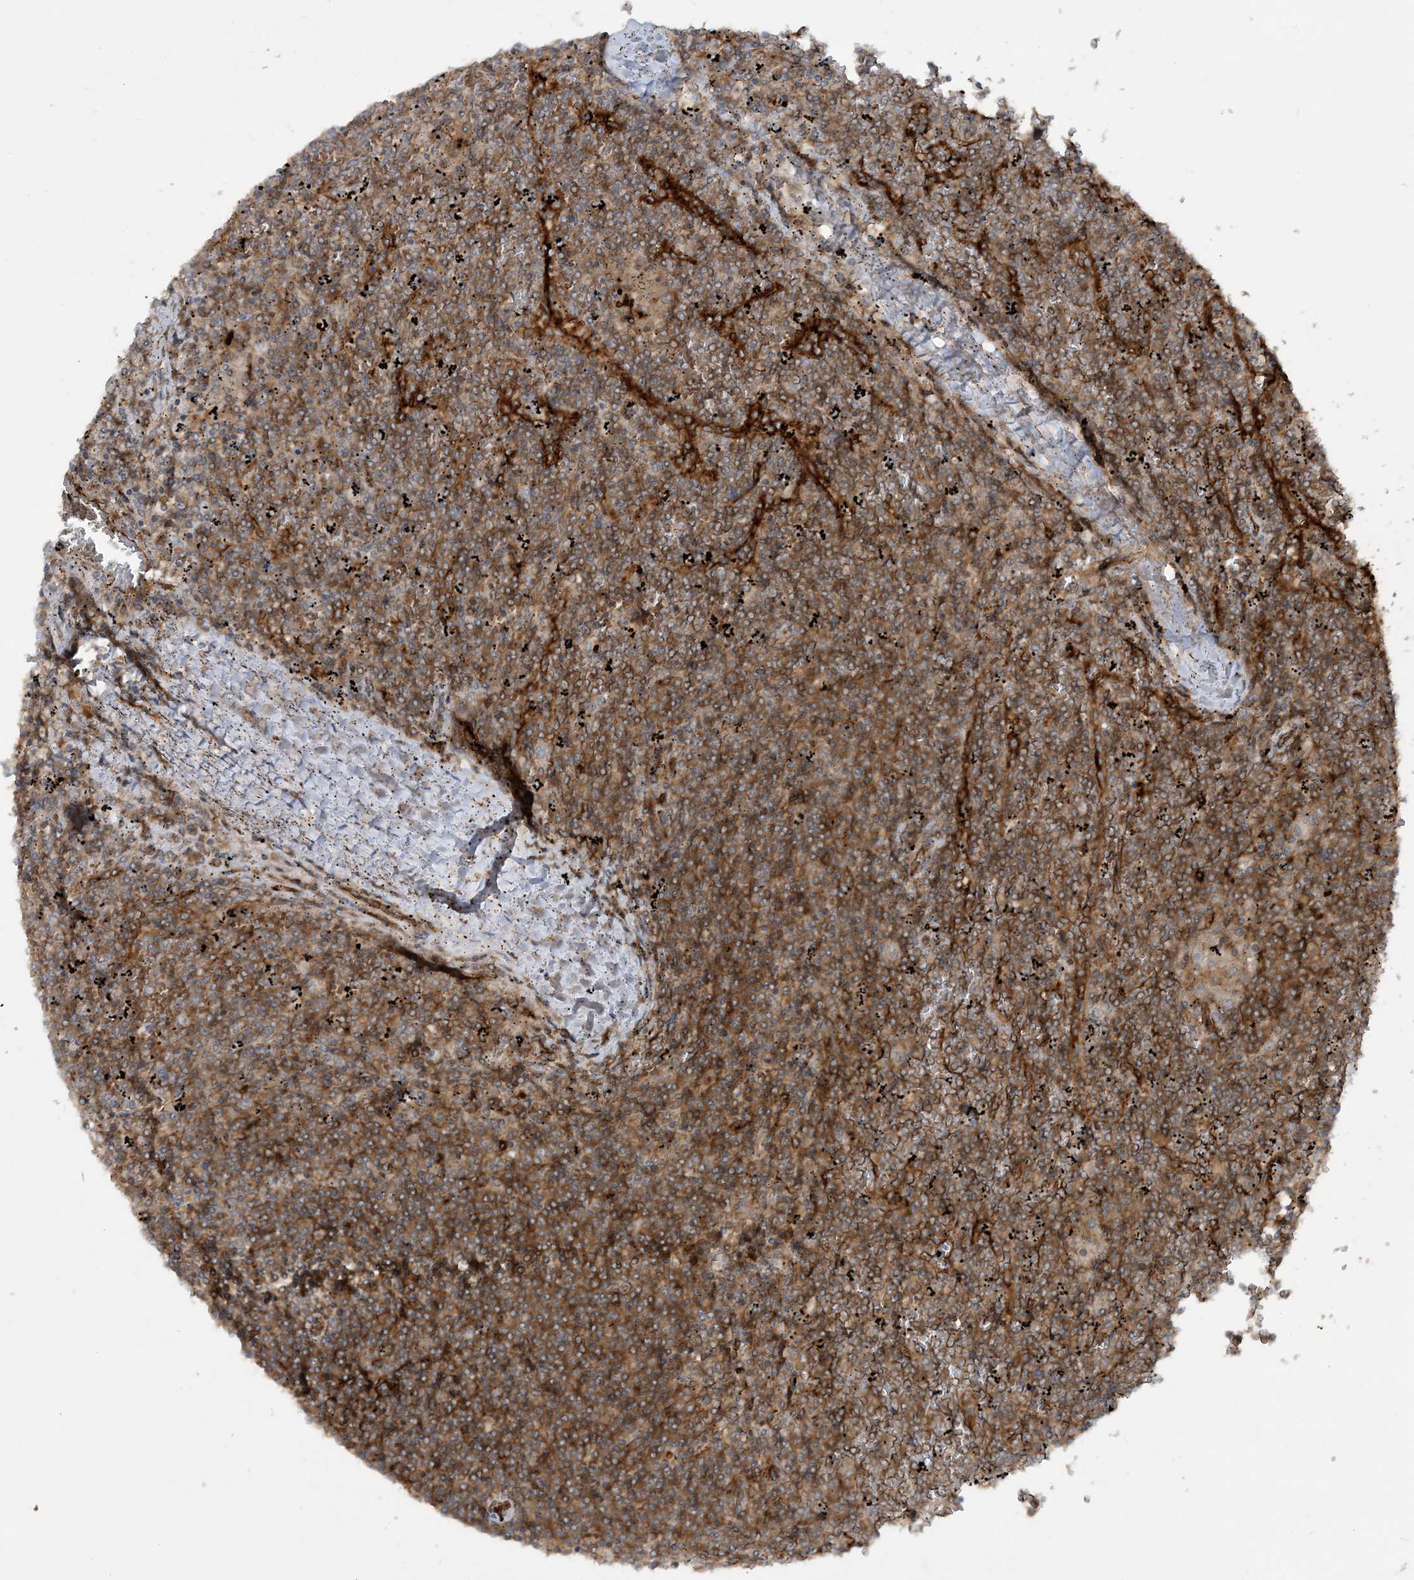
{"staining": {"intensity": "moderate", "quantity": ">75%", "location": "cytoplasmic/membranous"}, "tissue": "lymphoma", "cell_type": "Tumor cells", "image_type": "cancer", "snomed": [{"axis": "morphology", "description": "Malignant lymphoma, non-Hodgkin's type, Low grade"}, {"axis": "topography", "description": "Spleen"}], "caption": "Low-grade malignant lymphoma, non-Hodgkin's type stained with IHC shows moderate cytoplasmic/membranous expression in approximately >75% of tumor cells.", "gene": "STAM2", "patient": {"sex": "female", "age": 19}}